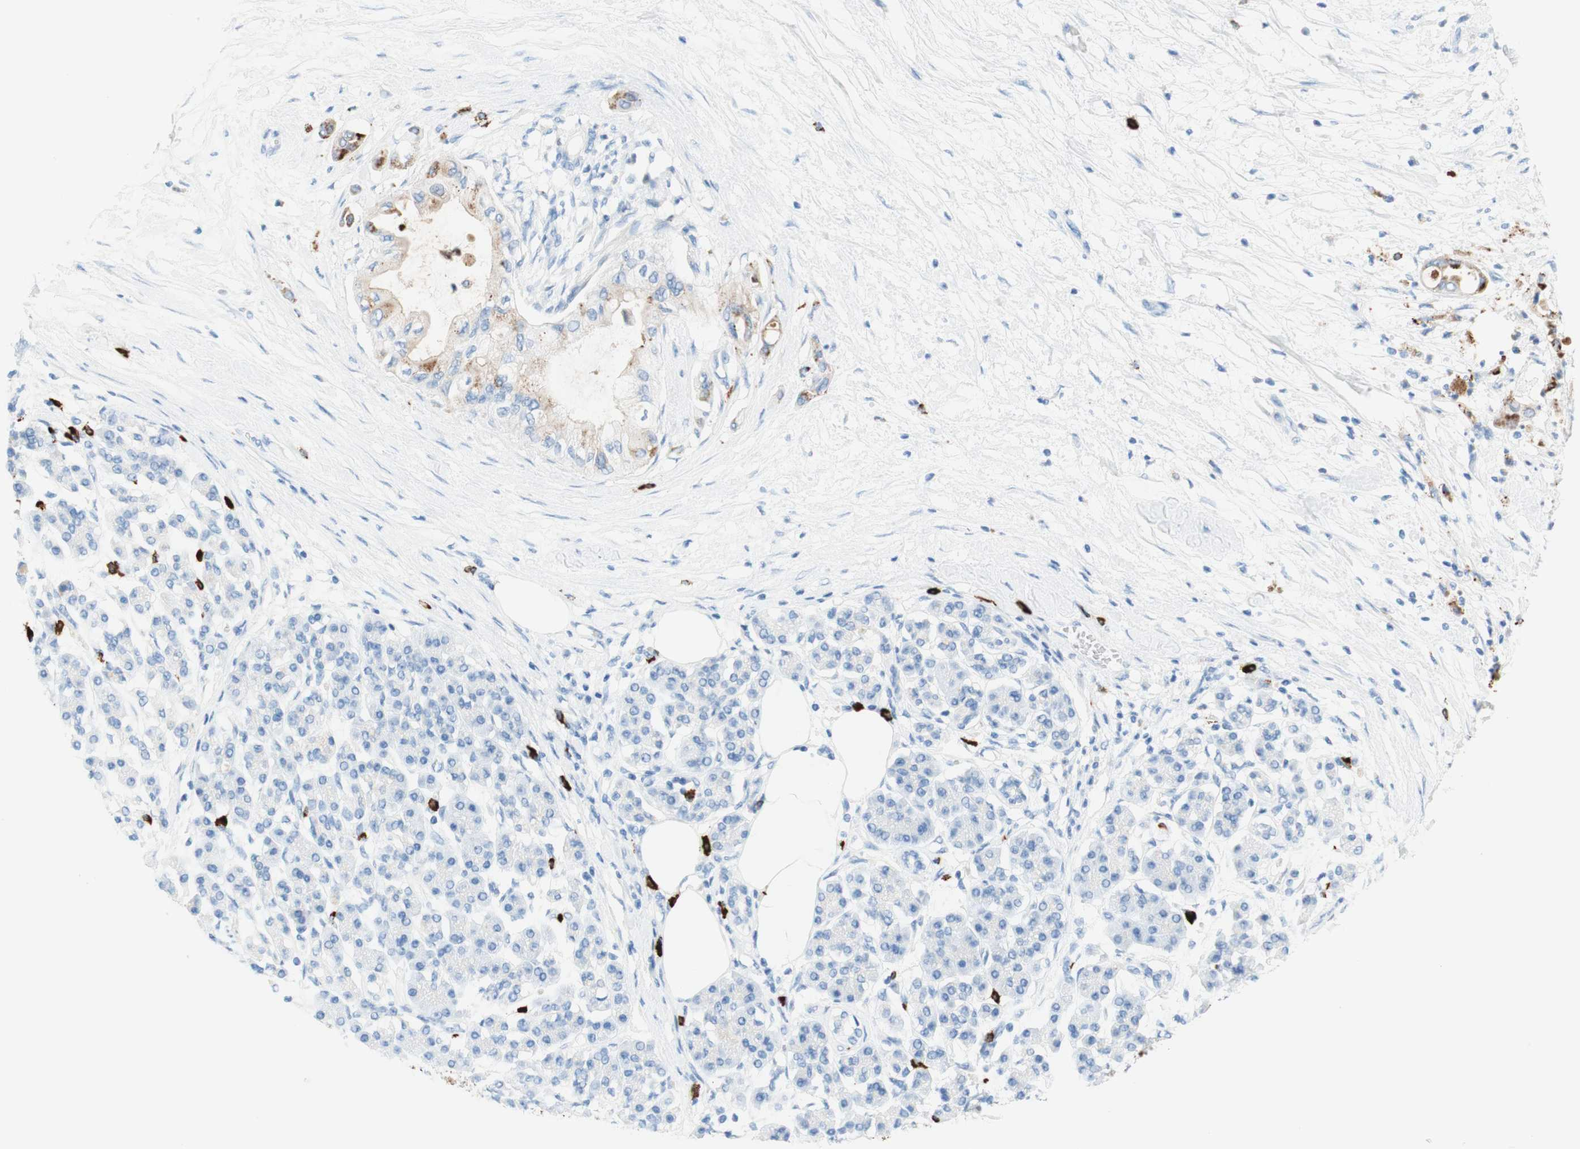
{"staining": {"intensity": "weak", "quantity": "25%-75%", "location": "cytoplasmic/membranous"}, "tissue": "pancreatic cancer", "cell_type": "Tumor cells", "image_type": "cancer", "snomed": [{"axis": "morphology", "description": "Adenocarcinoma, NOS"}, {"axis": "morphology", "description": "Adenocarcinoma, metastatic, NOS"}, {"axis": "topography", "description": "Lymph node"}, {"axis": "topography", "description": "Pancreas"}, {"axis": "topography", "description": "Duodenum"}], "caption": "This is a photomicrograph of IHC staining of metastatic adenocarcinoma (pancreatic), which shows weak positivity in the cytoplasmic/membranous of tumor cells.", "gene": "CEACAM1", "patient": {"sex": "female", "age": 64}}